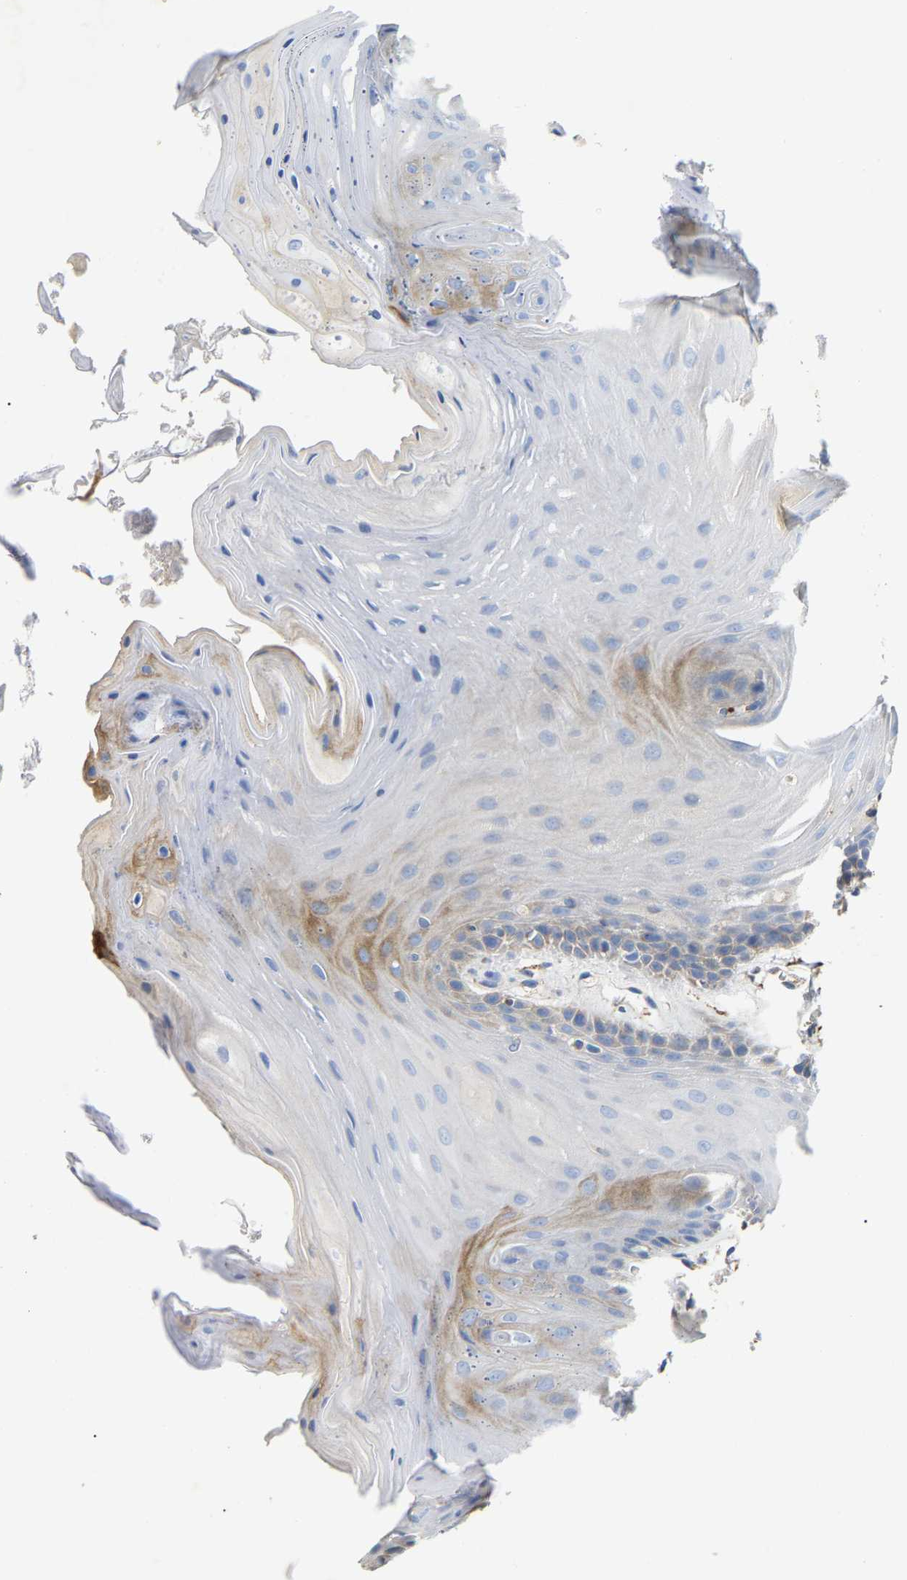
{"staining": {"intensity": "weak", "quantity": "<25%", "location": "cytoplasmic/membranous"}, "tissue": "oral mucosa", "cell_type": "Squamous epithelial cells", "image_type": "normal", "snomed": [{"axis": "morphology", "description": "Normal tissue, NOS"}, {"axis": "morphology", "description": "Squamous cell carcinoma, NOS"}, {"axis": "topography", "description": "Oral tissue"}, {"axis": "topography", "description": "Head-Neck"}], "caption": "Squamous epithelial cells are negative for protein expression in unremarkable human oral mucosa. Nuclei are stained in blue.", "gene": "HIBADH", "patient": {"sex": "male", "age": 71}}